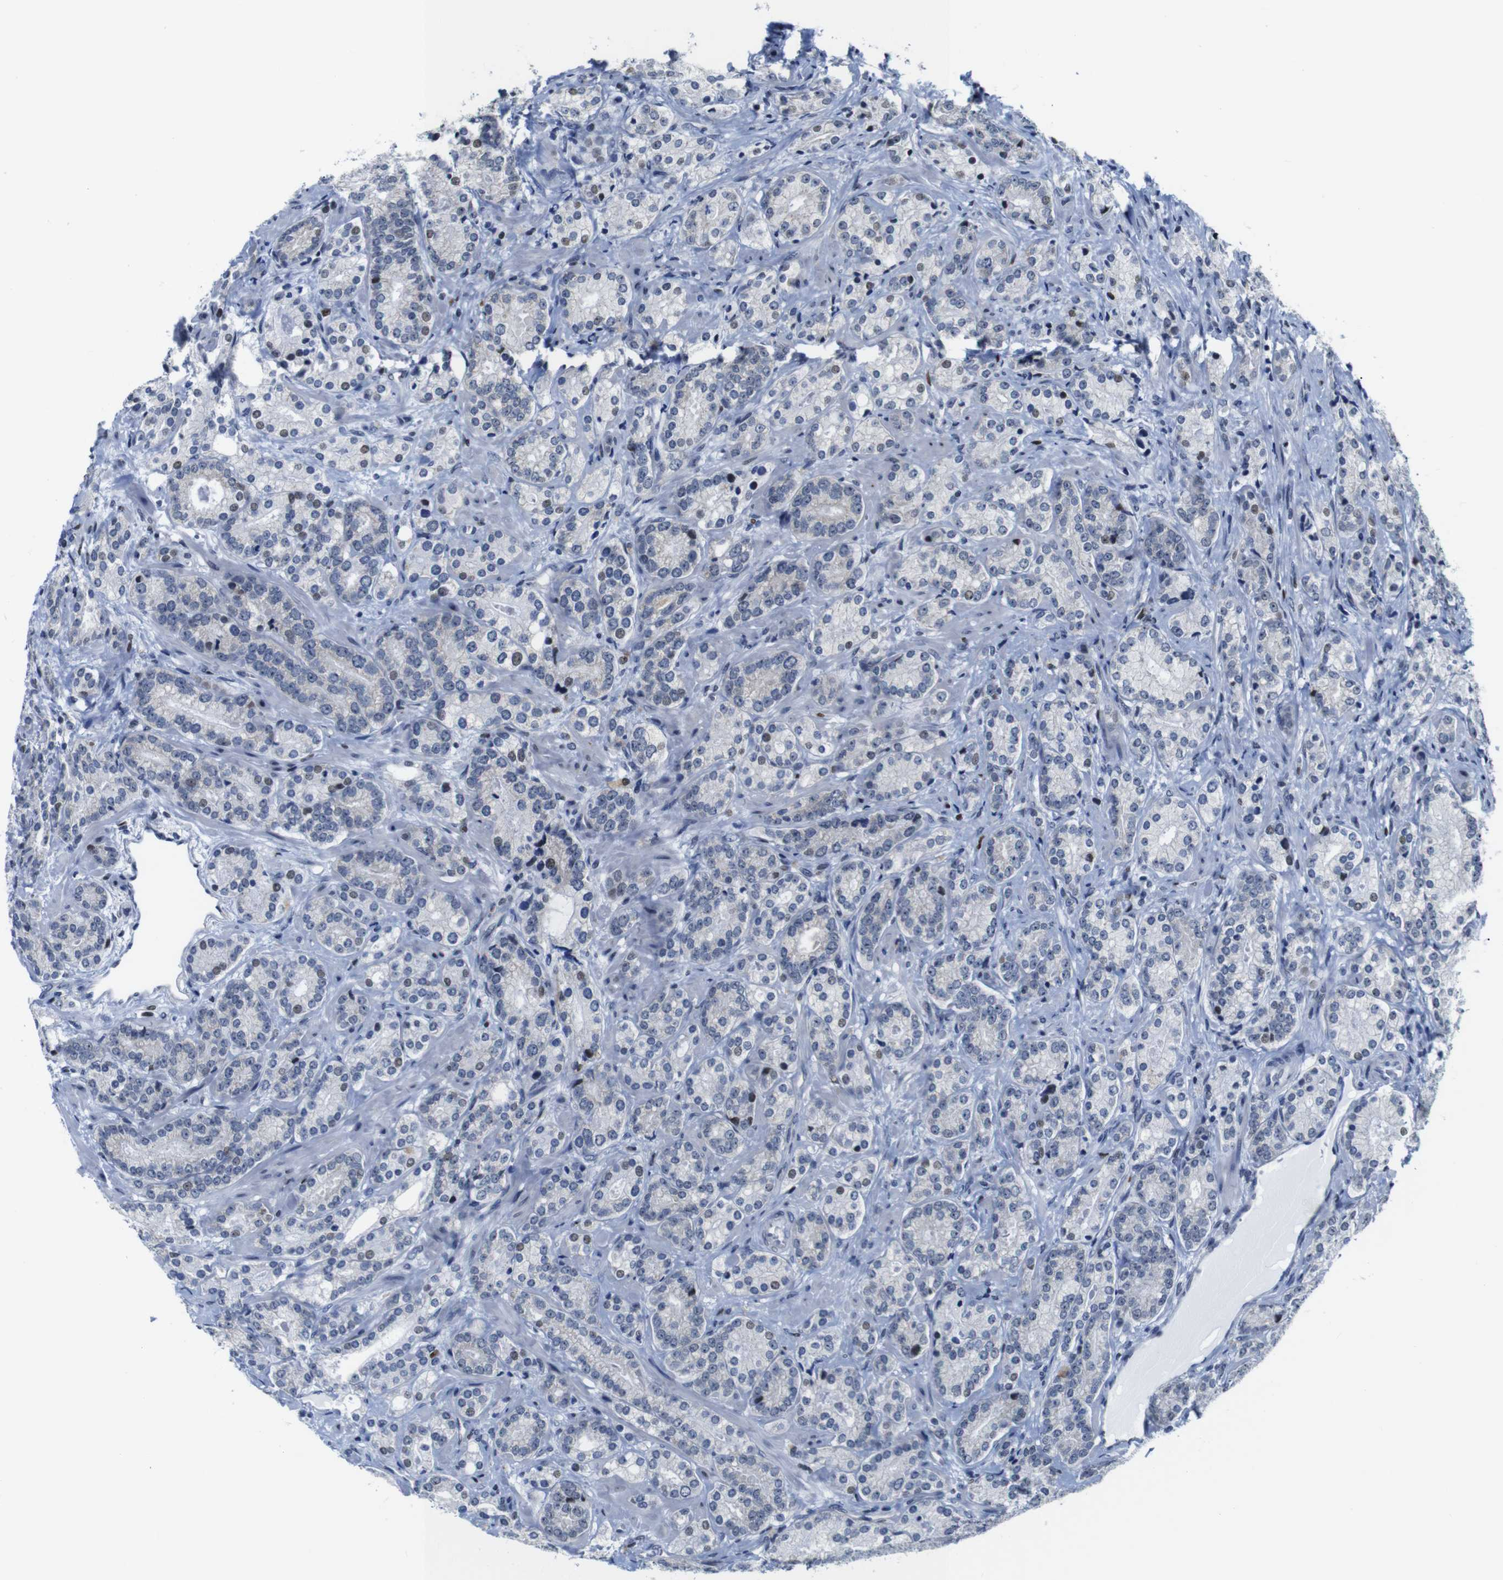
{"staining": {"intensity": "weak", "quantity": "<25%", "location": "nuclear"}, "tissue": "prostate cancer", "cell_type": "Tumor cells", "image_type": "cancer", "snomed": [{"axis": "morphology", "description": "Adenocarcinoma, High grade"}, {"axis": "topography", "description": "Prostate"}], "caption": "Photomicrograph shows no protein expression in tumor cells of prostate cancer (adenocarcinoma (high-grade)) tissue. The staining is performed using DAB (3,3'-diaminobenzidine) brown chromogen with nuclei counter-stained in using hematoxylin.", "gene": "GATA6", "patient": {"sex": "male", "age": 61}}